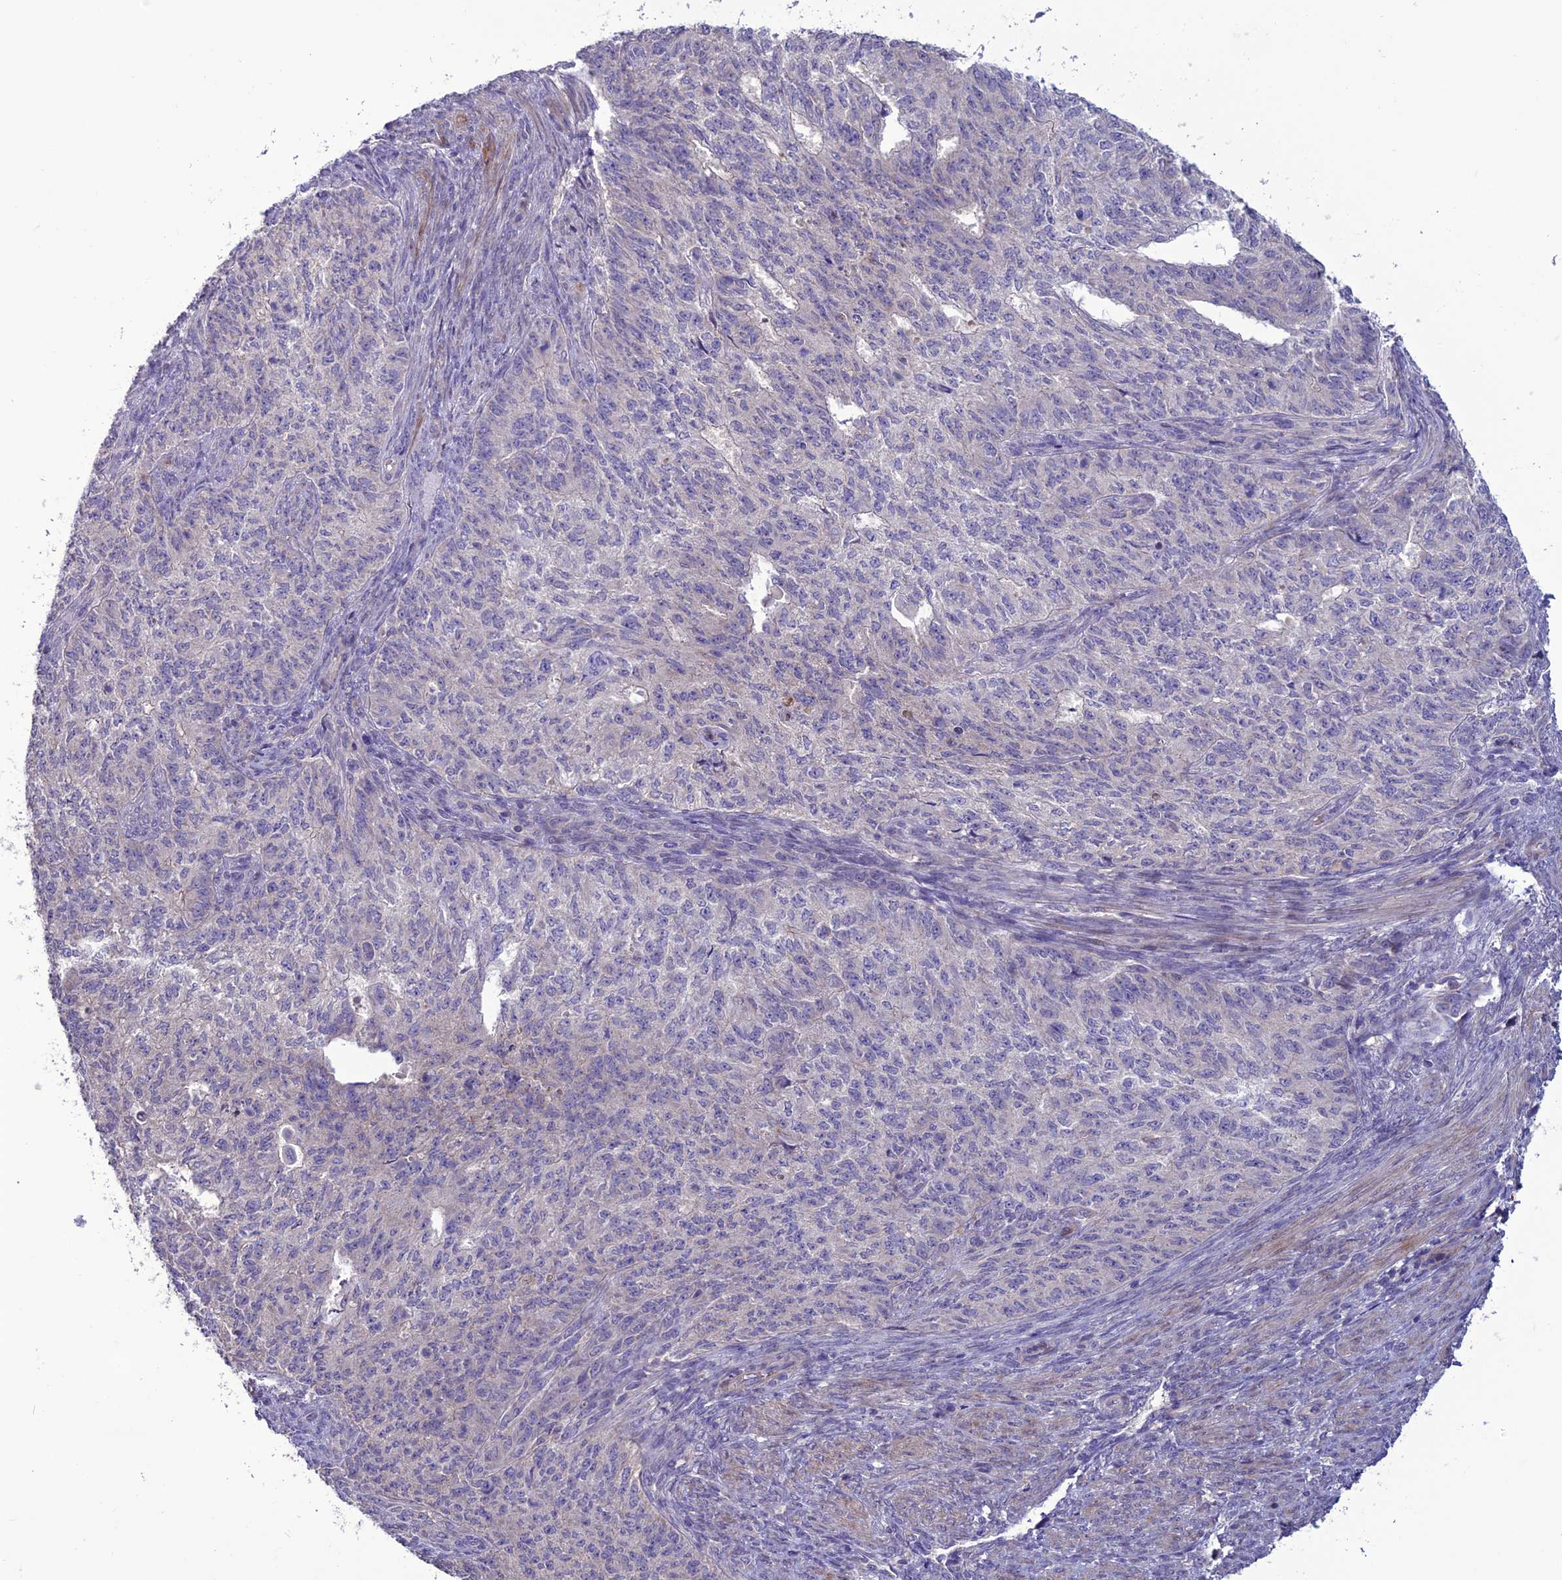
{"staining": {"intensity": "negative", "quantity": "none", "location": "none"}, "tissue": "endometrial cancer", "cell_type": "Tumor cells", "image_type": "cancer", "snomed": [{"axis": "morphology", "description": "Adenocarcinoma, NOS"}, {"axis": "topography", "description": "Endometrium"}], "caption": "DAB immunohistochemical staining of human adenocarcinoma (endometrial) exhibits no significant staining in tumor cells.", "gene": "C2orf76", "patient": {"sex": "female", "age": 32}}